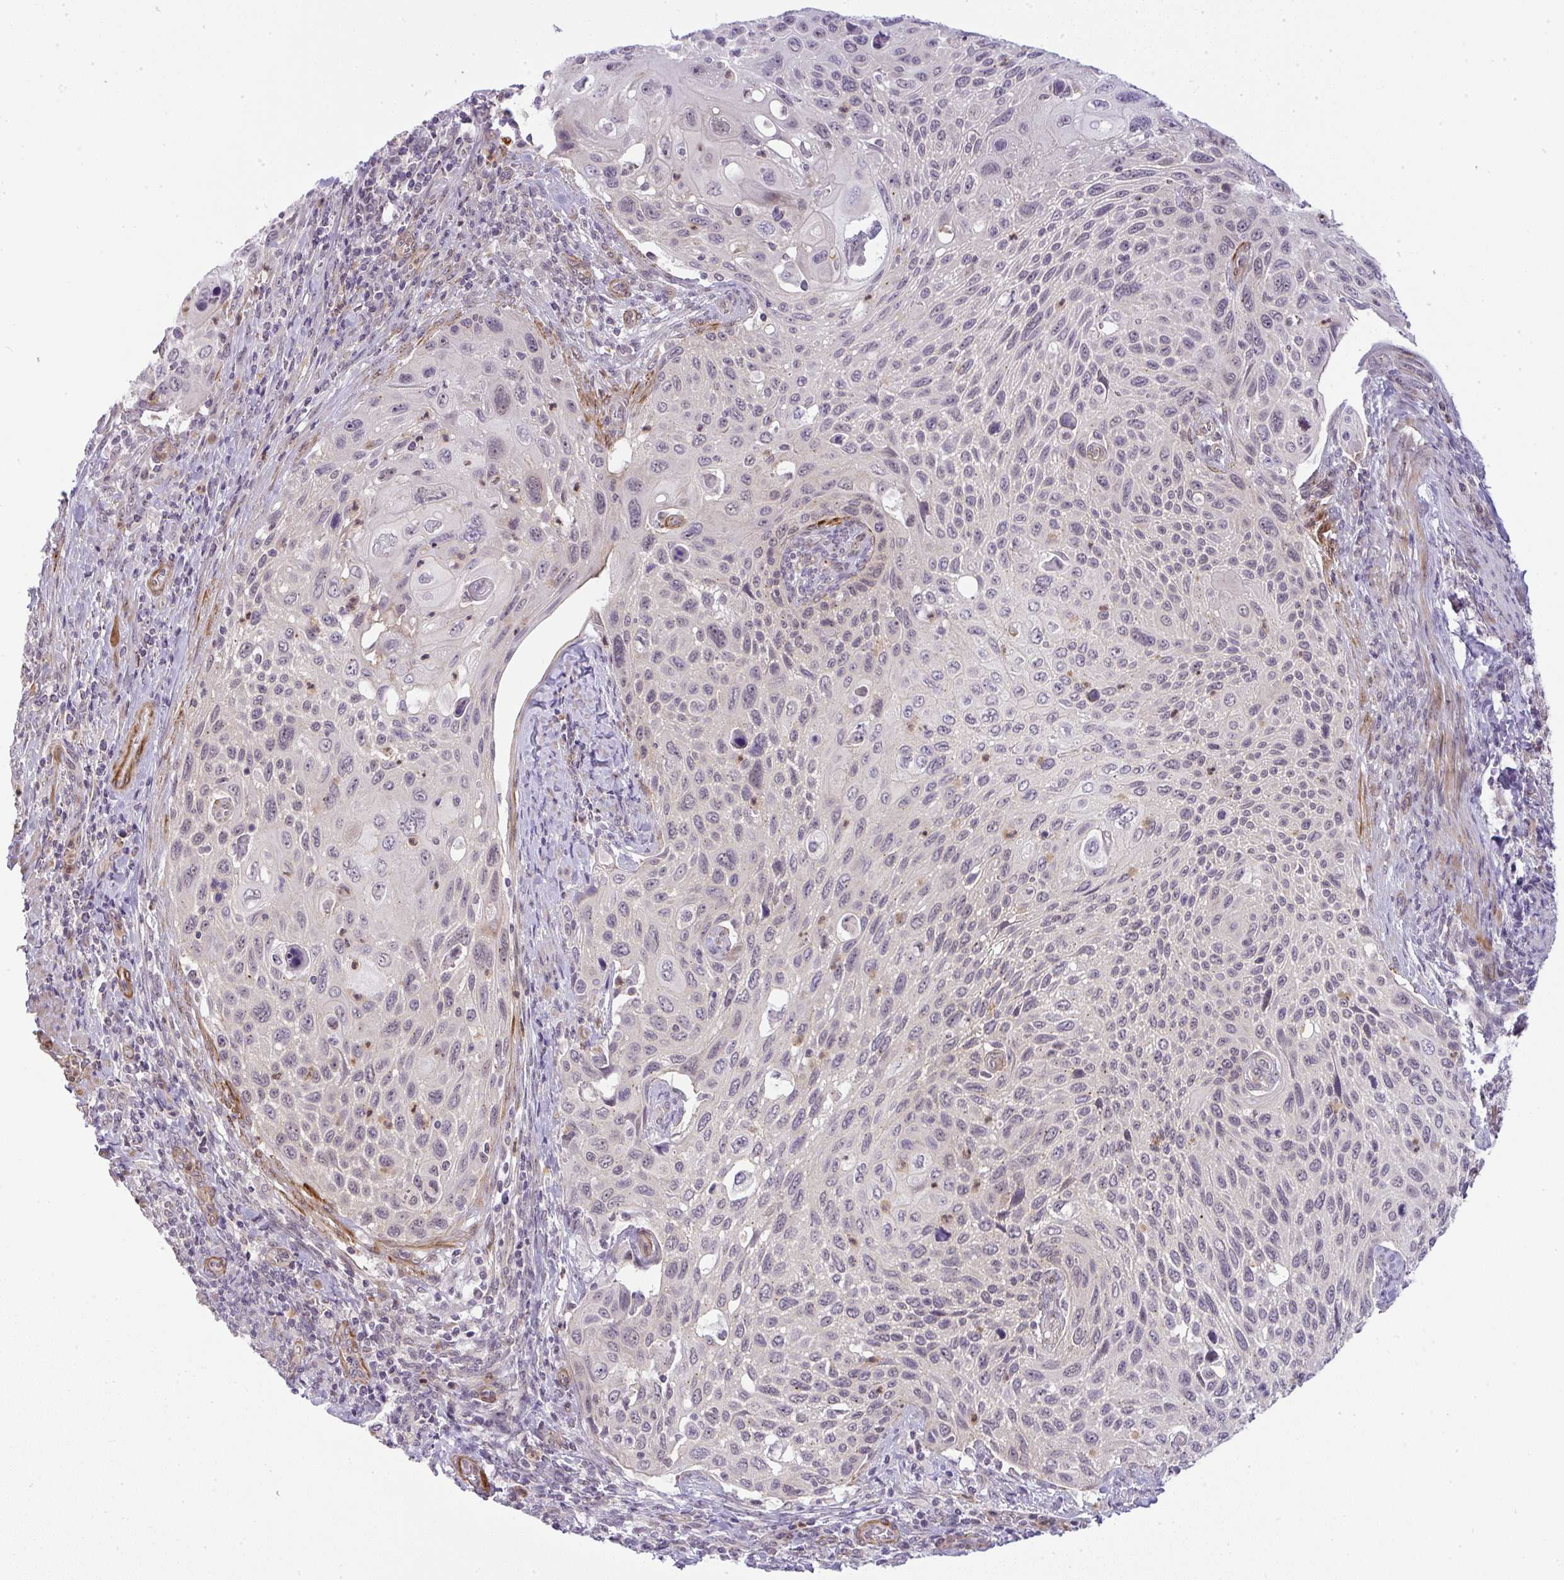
{"staining": {"intensity": "negative", "quantity": "none", "location": "none"}, "tissue": "cervical cancer", "cell_type": "Tumor cells", "image_type": "cancer", "snomed": [{"axis": "morphology", "description": "Squamous cell carcinoma, NOS"}, {"axis": "topography", "description": "Cervix"}], "caption": "High power microscopy histopathology image of an immunohistochemistry histopathology image of squamous cell carcinoma (cervical), revealing no significant positivity in tumor cells.", "gene": "DZIP1", "patient": {"sex": "female", "age": 70}}